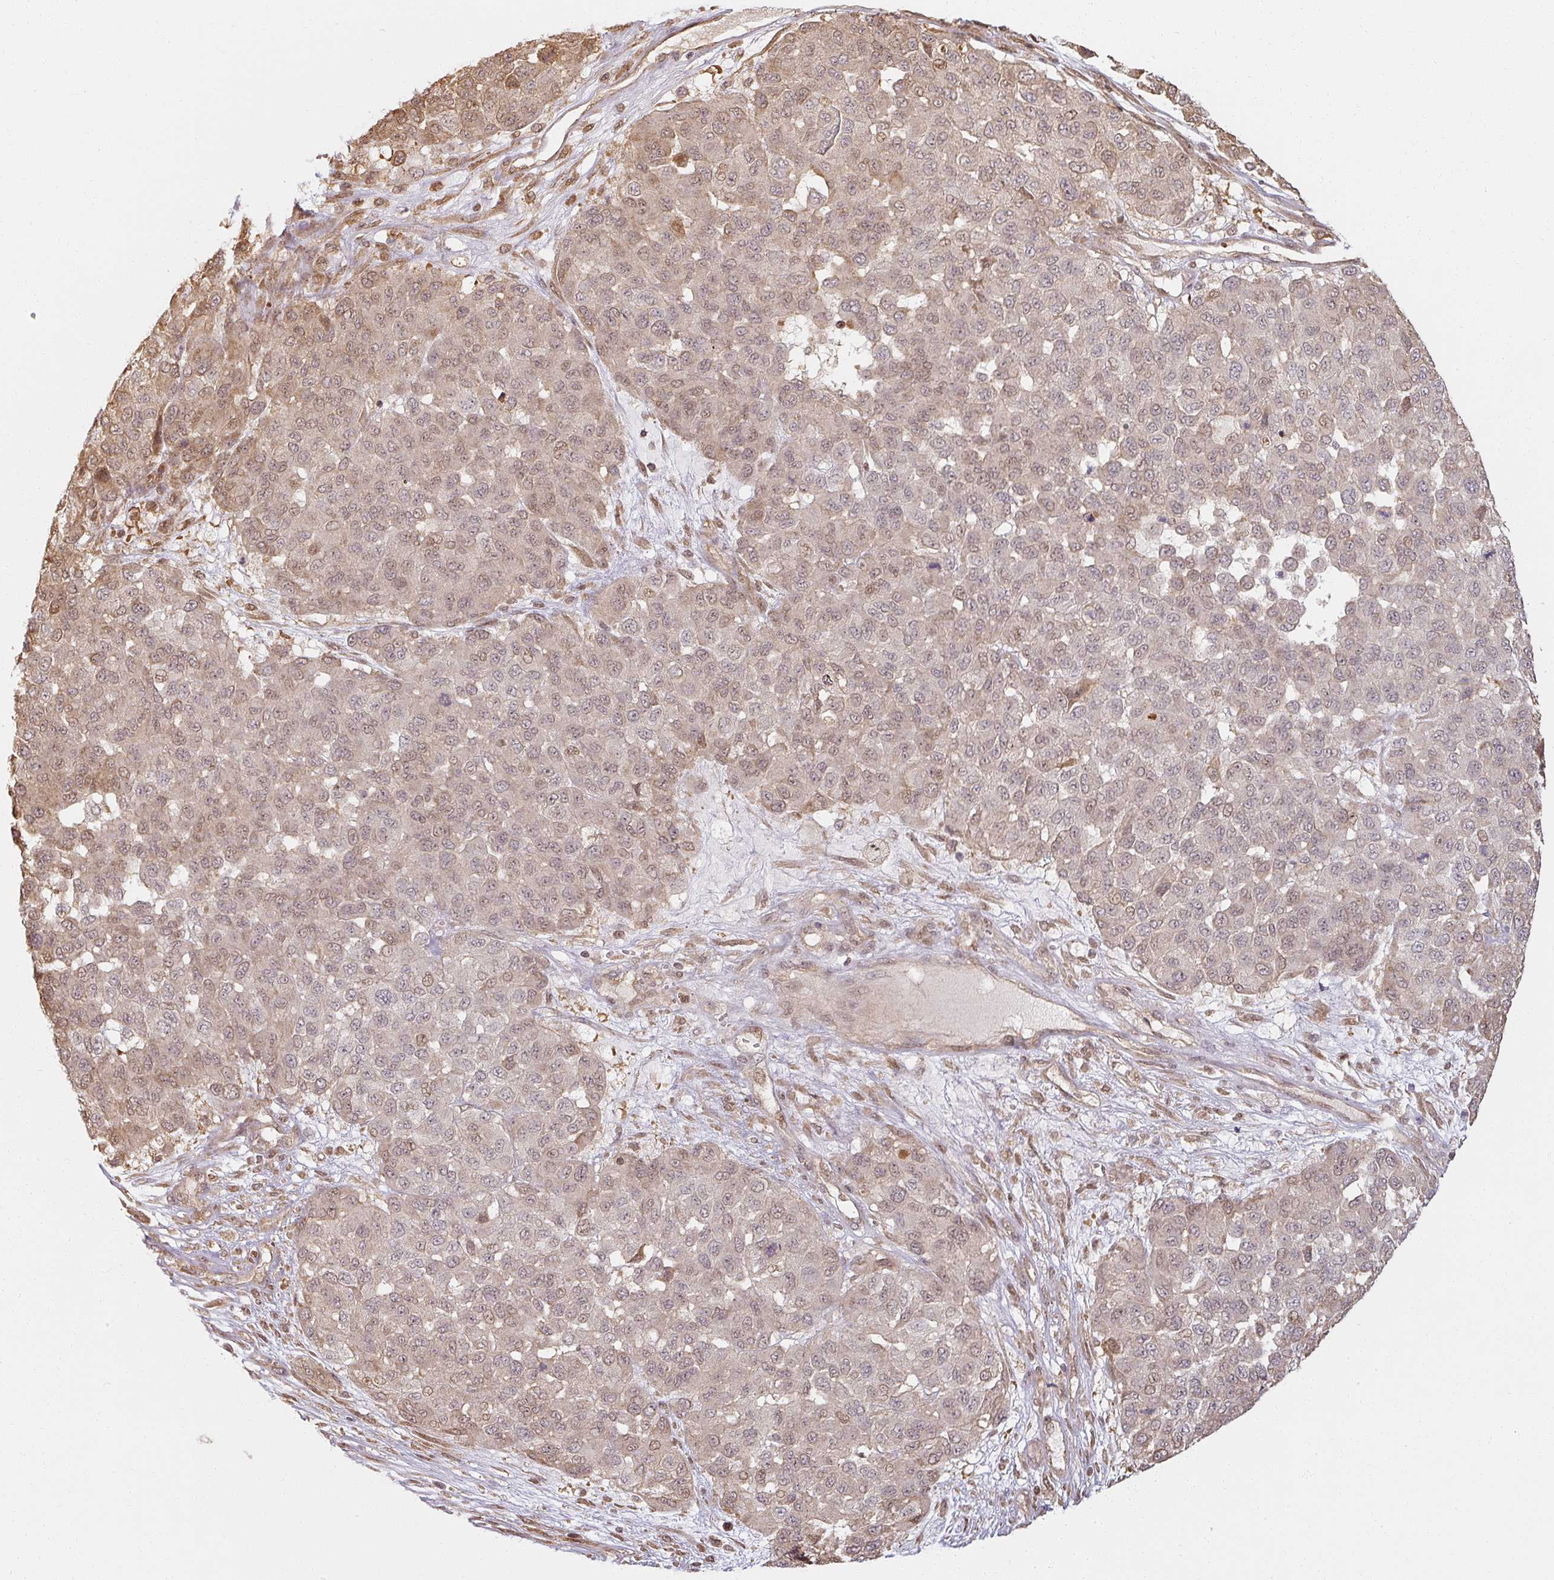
{"staining": {"intensity": "weak", "quantity": ">75%", "location": "cytoplasmic/membranous,nuclear"}, "tissue": "melanoma", "cell_type": "Tumor cells", "image_type": "cancer", "snomed": [{"axis": "morphology", "description": "Malignant melanoma, NOS"}, {"axis": "topography", "description": "Skin"}], "caption": "Malignant melanoma stained with a protein marker displays weak staining in tumor cells.", "gene": "MED19", "patient": {"sex": "male", "age": 62}}